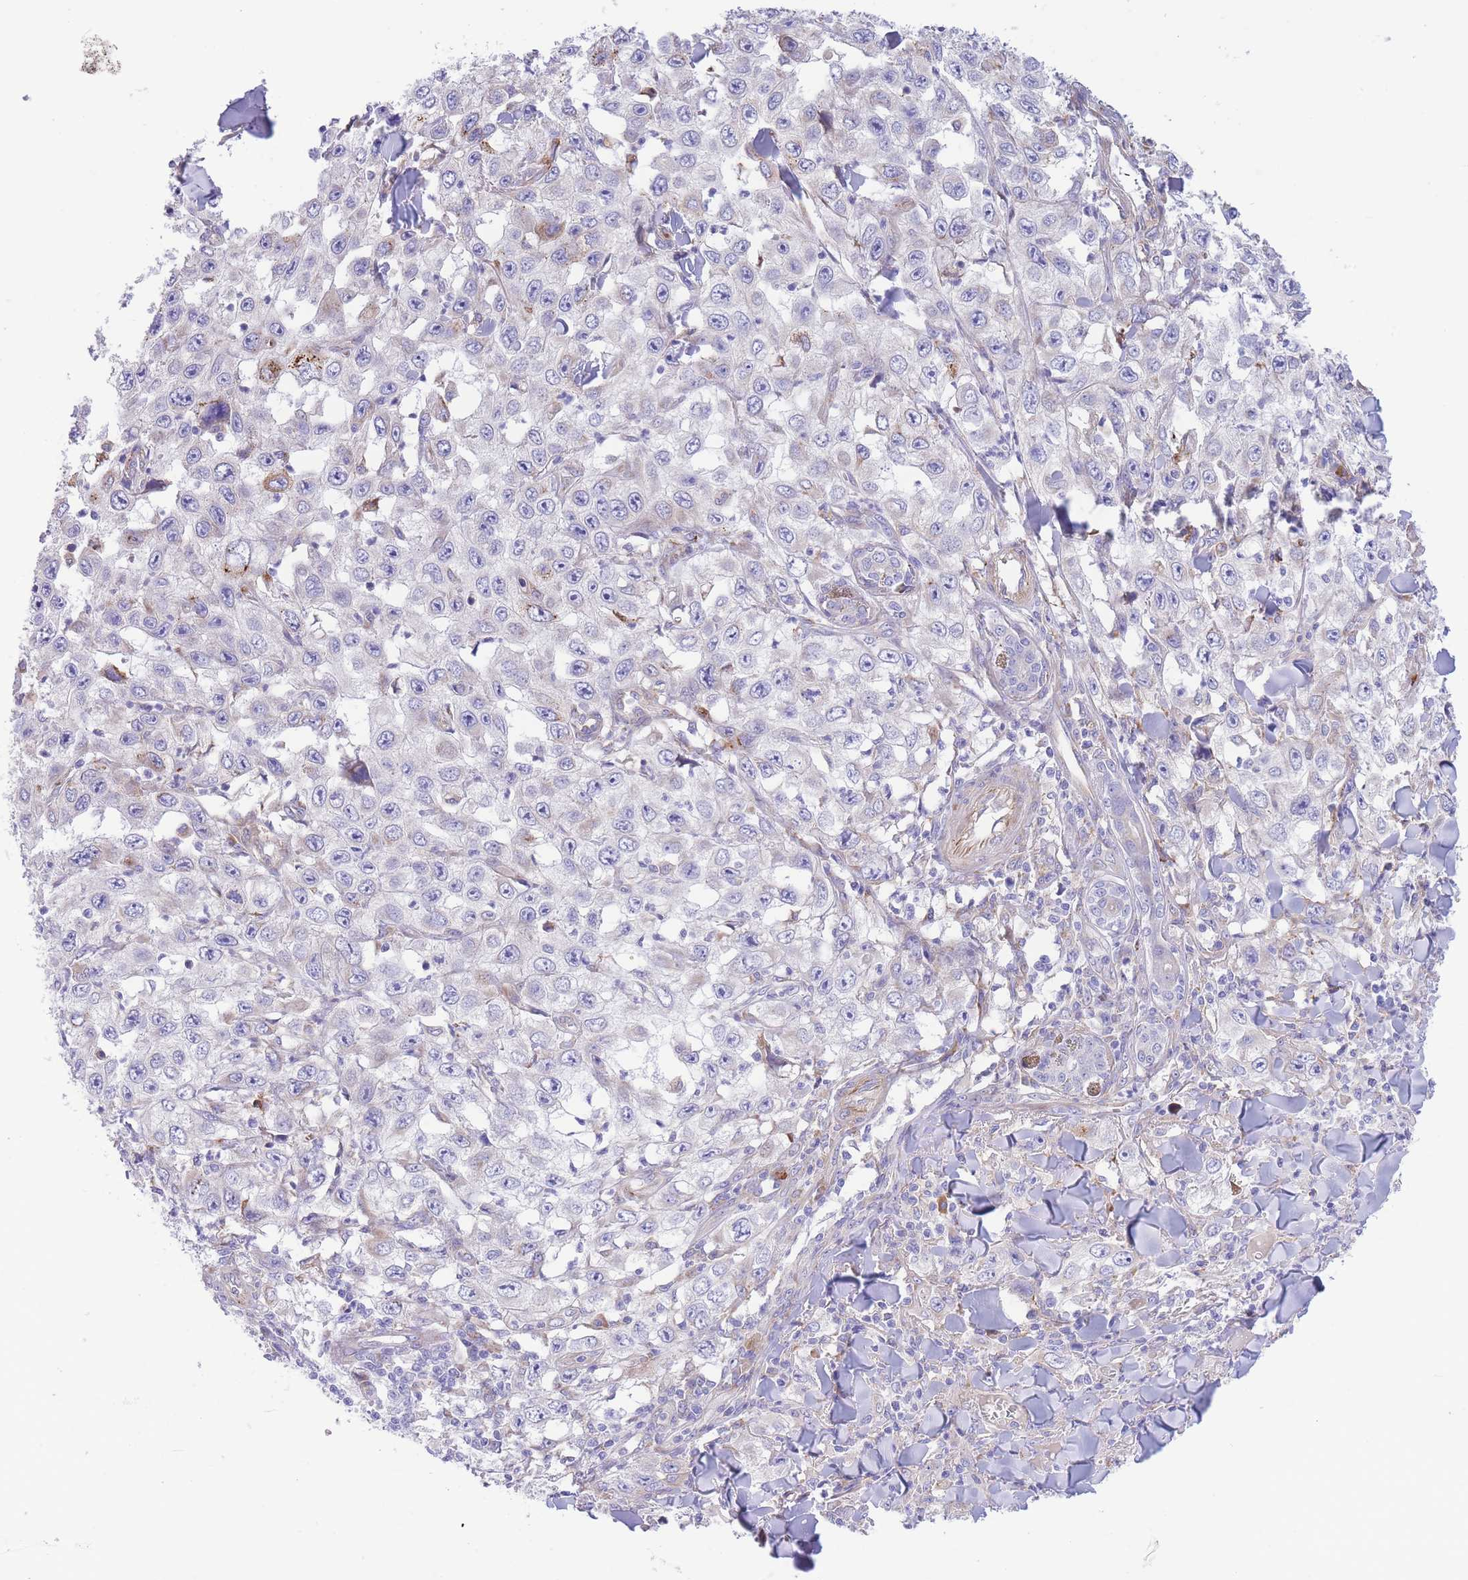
{"staining": {"intensity": "negative", "quantity": "none", "location": "none"}, "tissue": "skin cancer", "cell_type": "Tumor cells", "image_type": "cancer", "snomed": [{"axis": "morphology", "description": "Squamous cell carcinoma, NOS"}, {"axis": "topography", "description": "Skin"}], "caption": "This image is of skin cancer (squamous cell carcinoma) stained with IHC to label a protein in brown with the nuclei are counter-stained blue. There is no staining in tumor cells.", "gene": "DET1", "patient": {"sex": "male", "age": 82}}